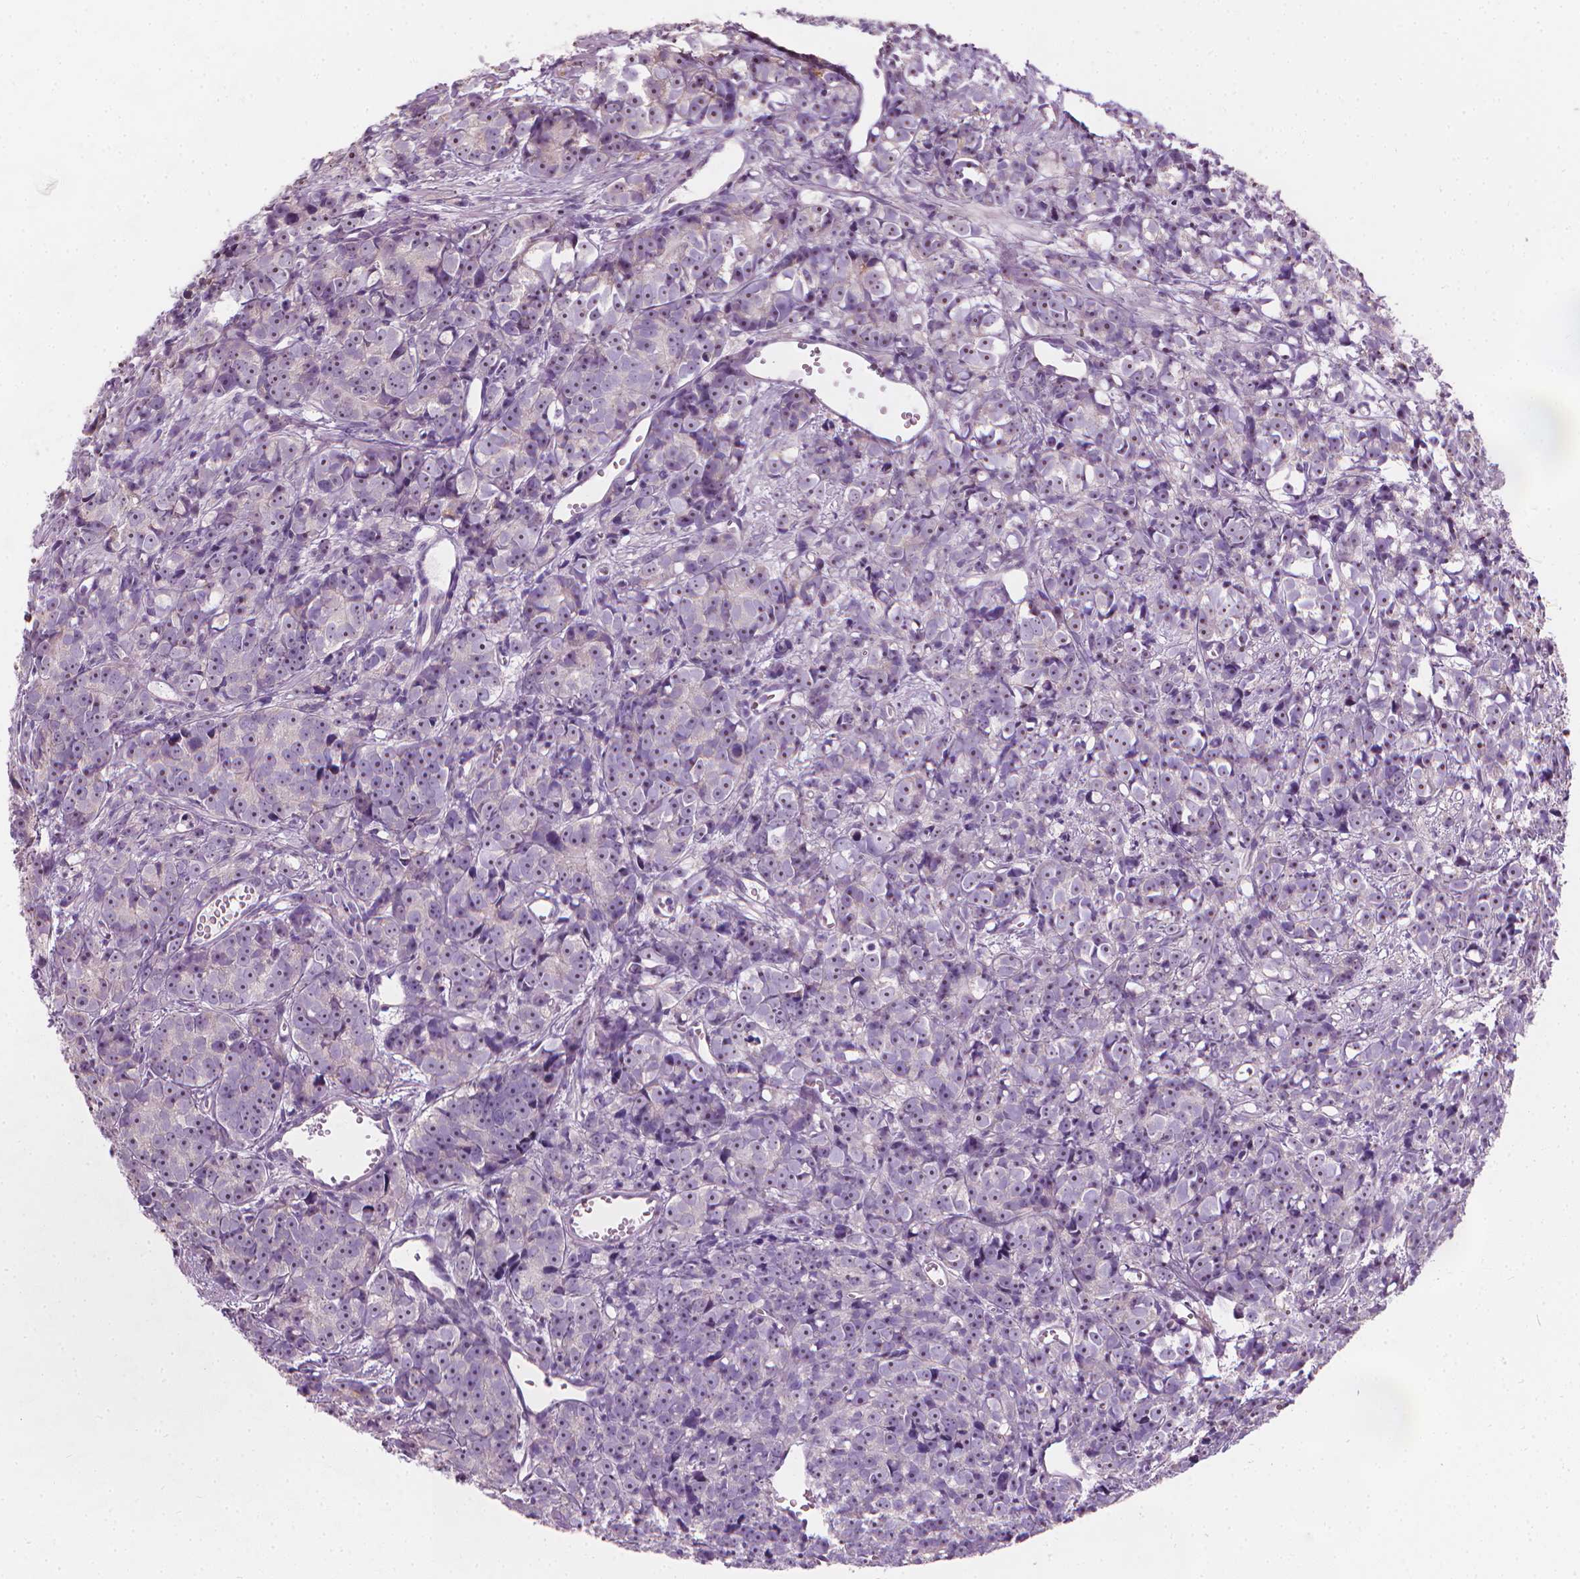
{"staining": {"intensity": "negative", "quantity": "none", "location": "none"}, "tissue": "prostate cancer", "cell_type": "Tumor cells", "image_type": "cancer", "snomed": [{"axis": "morphology", "description": "Adenocarcinoma, High grade"}, {"axis": "topography", "description": "Prostate"}], "caption": "This is an immunohistochemistry photomicrograph of human prostate cancer (adenocarcinoma (high-grade)). There is no expression in tumor cells.", "gene": "GPRC5A", "patient": {"sex": "male", "age": 77}}